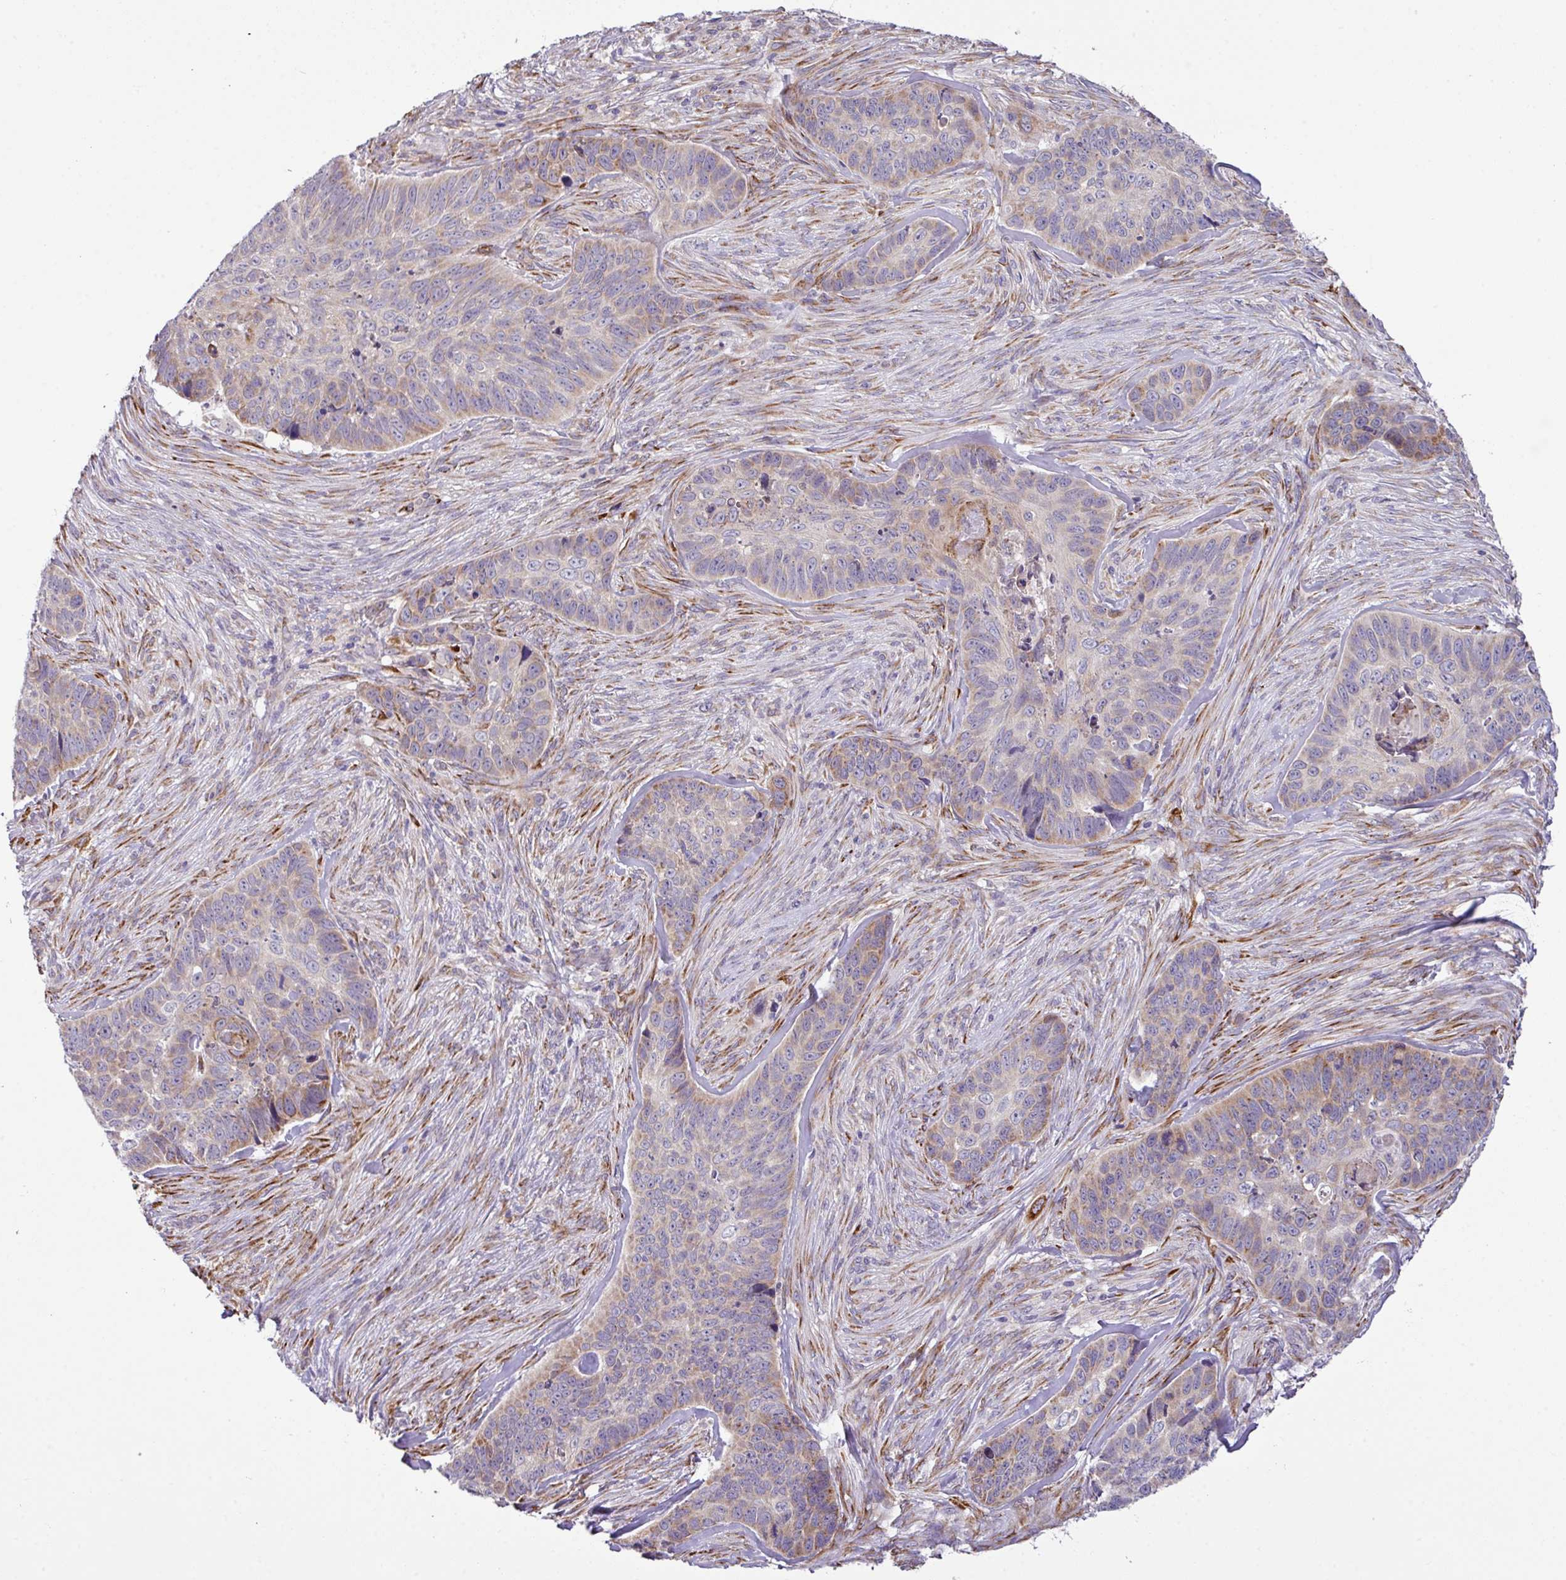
{"staining": {"intensity": "moderate", "quantity": "<25%", "location": "cytoplasmic/membranous"}, "tissue": "skin cancer", "cell_type": "Tumor cells", "image_type": "cancer", "snomed": [{"axis": "morphology", "description": "Basal cell carcinoma"}, {"axis": "topography", "description": "Skin"}], "caption": "IHC (DAB) staining of skin cancer demonstrates moderate cytoplasmic/membranous protein expression in about <25% of tumor cells. Using DAB (brown) and hematoxylin (blue) stains, captured at high magnification using brightfield microscopy.", "gene": "CFAP97", "patient": {"sex": "female", "age": 82}}